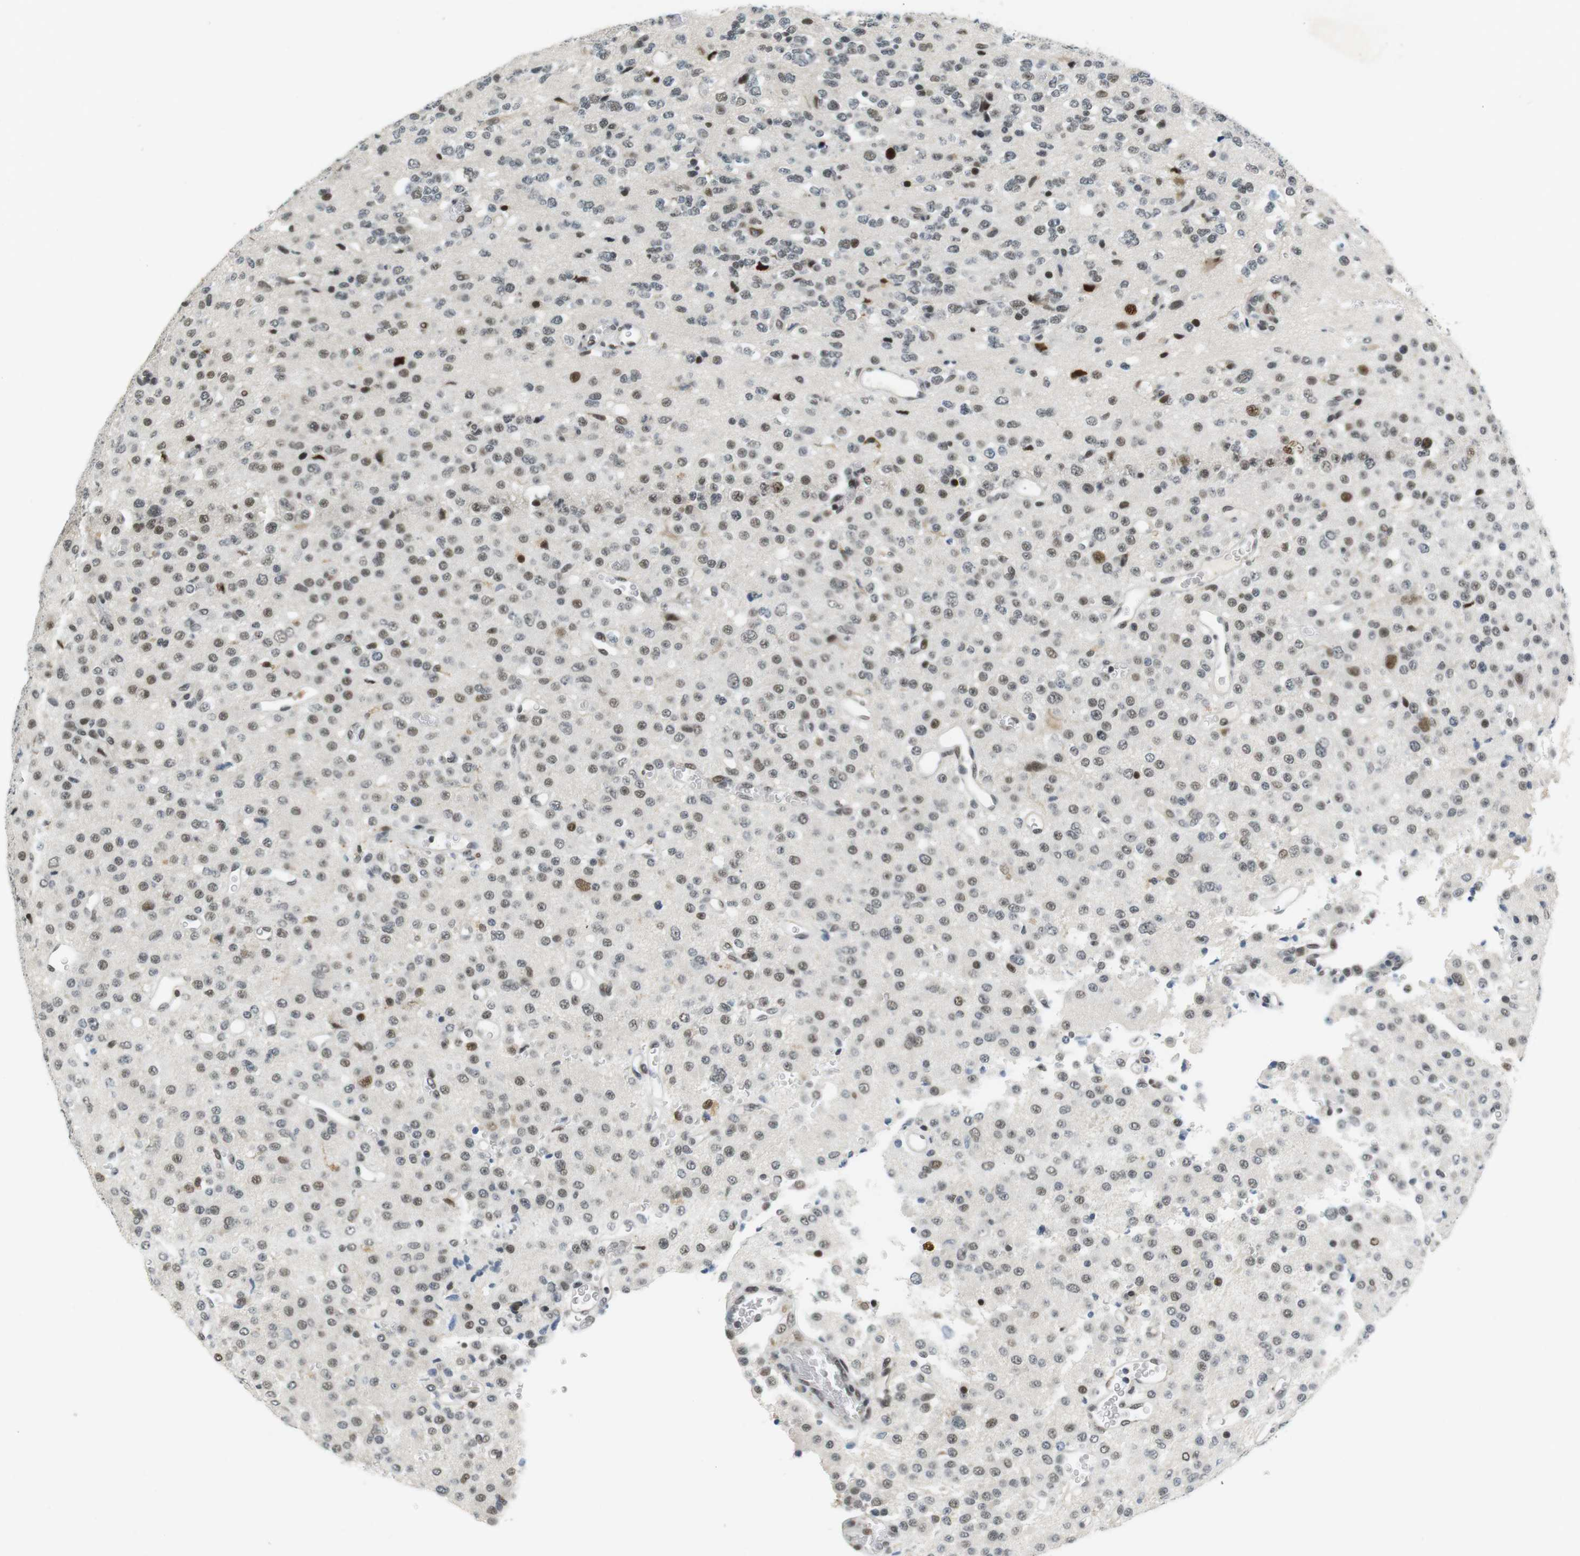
{"staining": {"intensity": "moderate", "quantity": ">75%", "location": "nuclear"}, "tissue": "glioma", "cell_type": "Tumor cells", "image_type": "cancer", "snomed": [{"axis": "morphology", "description": "Glioma, malignant, Low grade"}, {"axis": "topography", "description": "Brain"}], "caption": "Human low-grade glioma (malignant) stained with a brown dye shows moderate nuclear positive expression in approximately >75% of tumor cells.", "gene": "RNF38", "patient": {"sex": "male", "age": 38}}